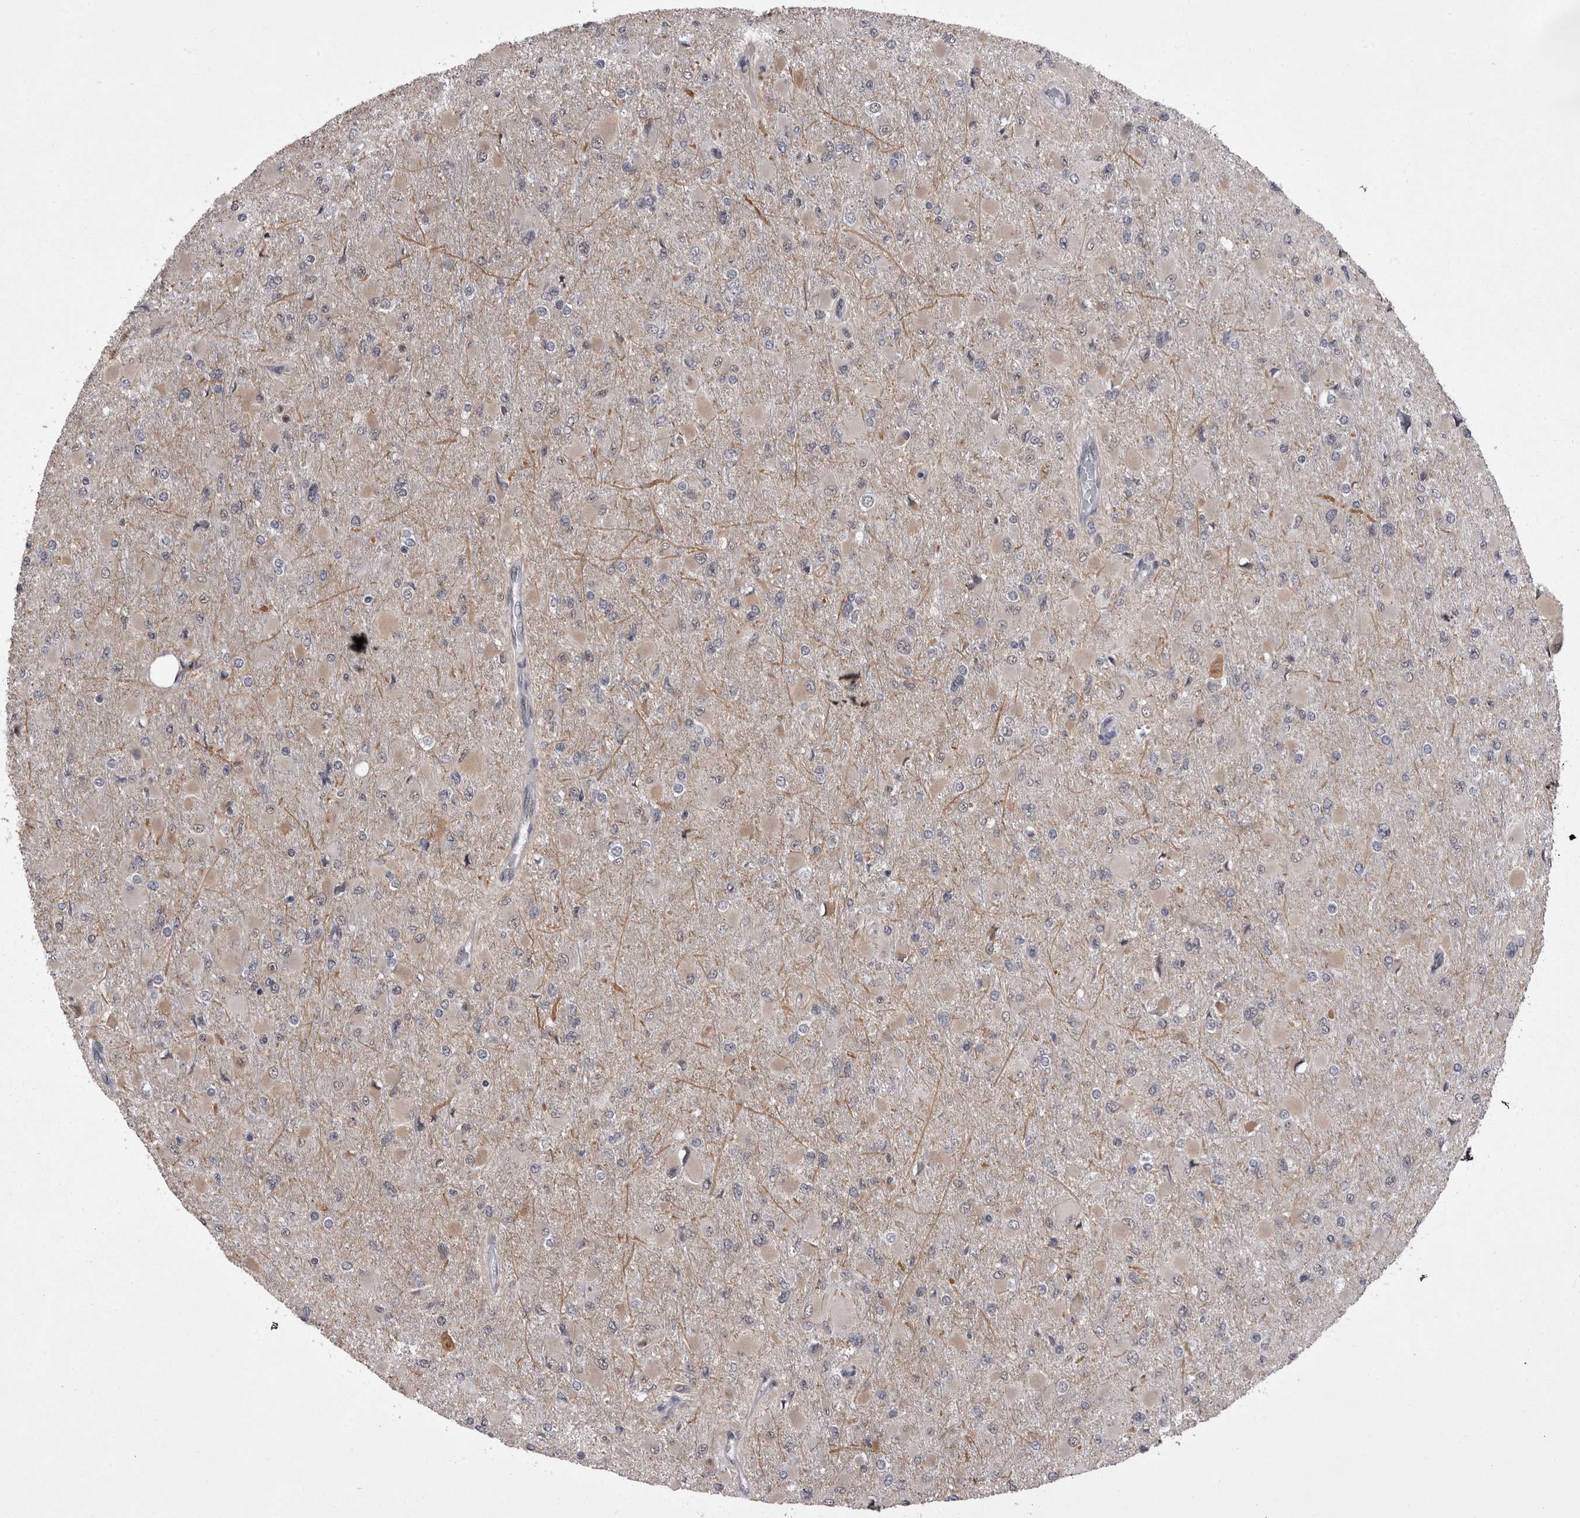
{"staining": {"intensity": "weak", "quantity": "<25%", "location": "cytoplasmic/membranous,nuclear"}, "tissue": "glioma", "cell_type": "Tumor cells", "image_type": "cancer", "snomed": [{"axis": "morphology", "description": "Glioma, malignant, High grade"}, {"axis": "topography", "description": "Cerebral cortex"}], "caption": "High magnification brightfield microscopy of glioma stained with DAB (3,3'-diaminobenzidine) (brown) and counterstained with hematoxylin (blue): tumor cells show no significant expression.", "gene": "PRPF3", "patient": {"sex": "female", "age": 36}}